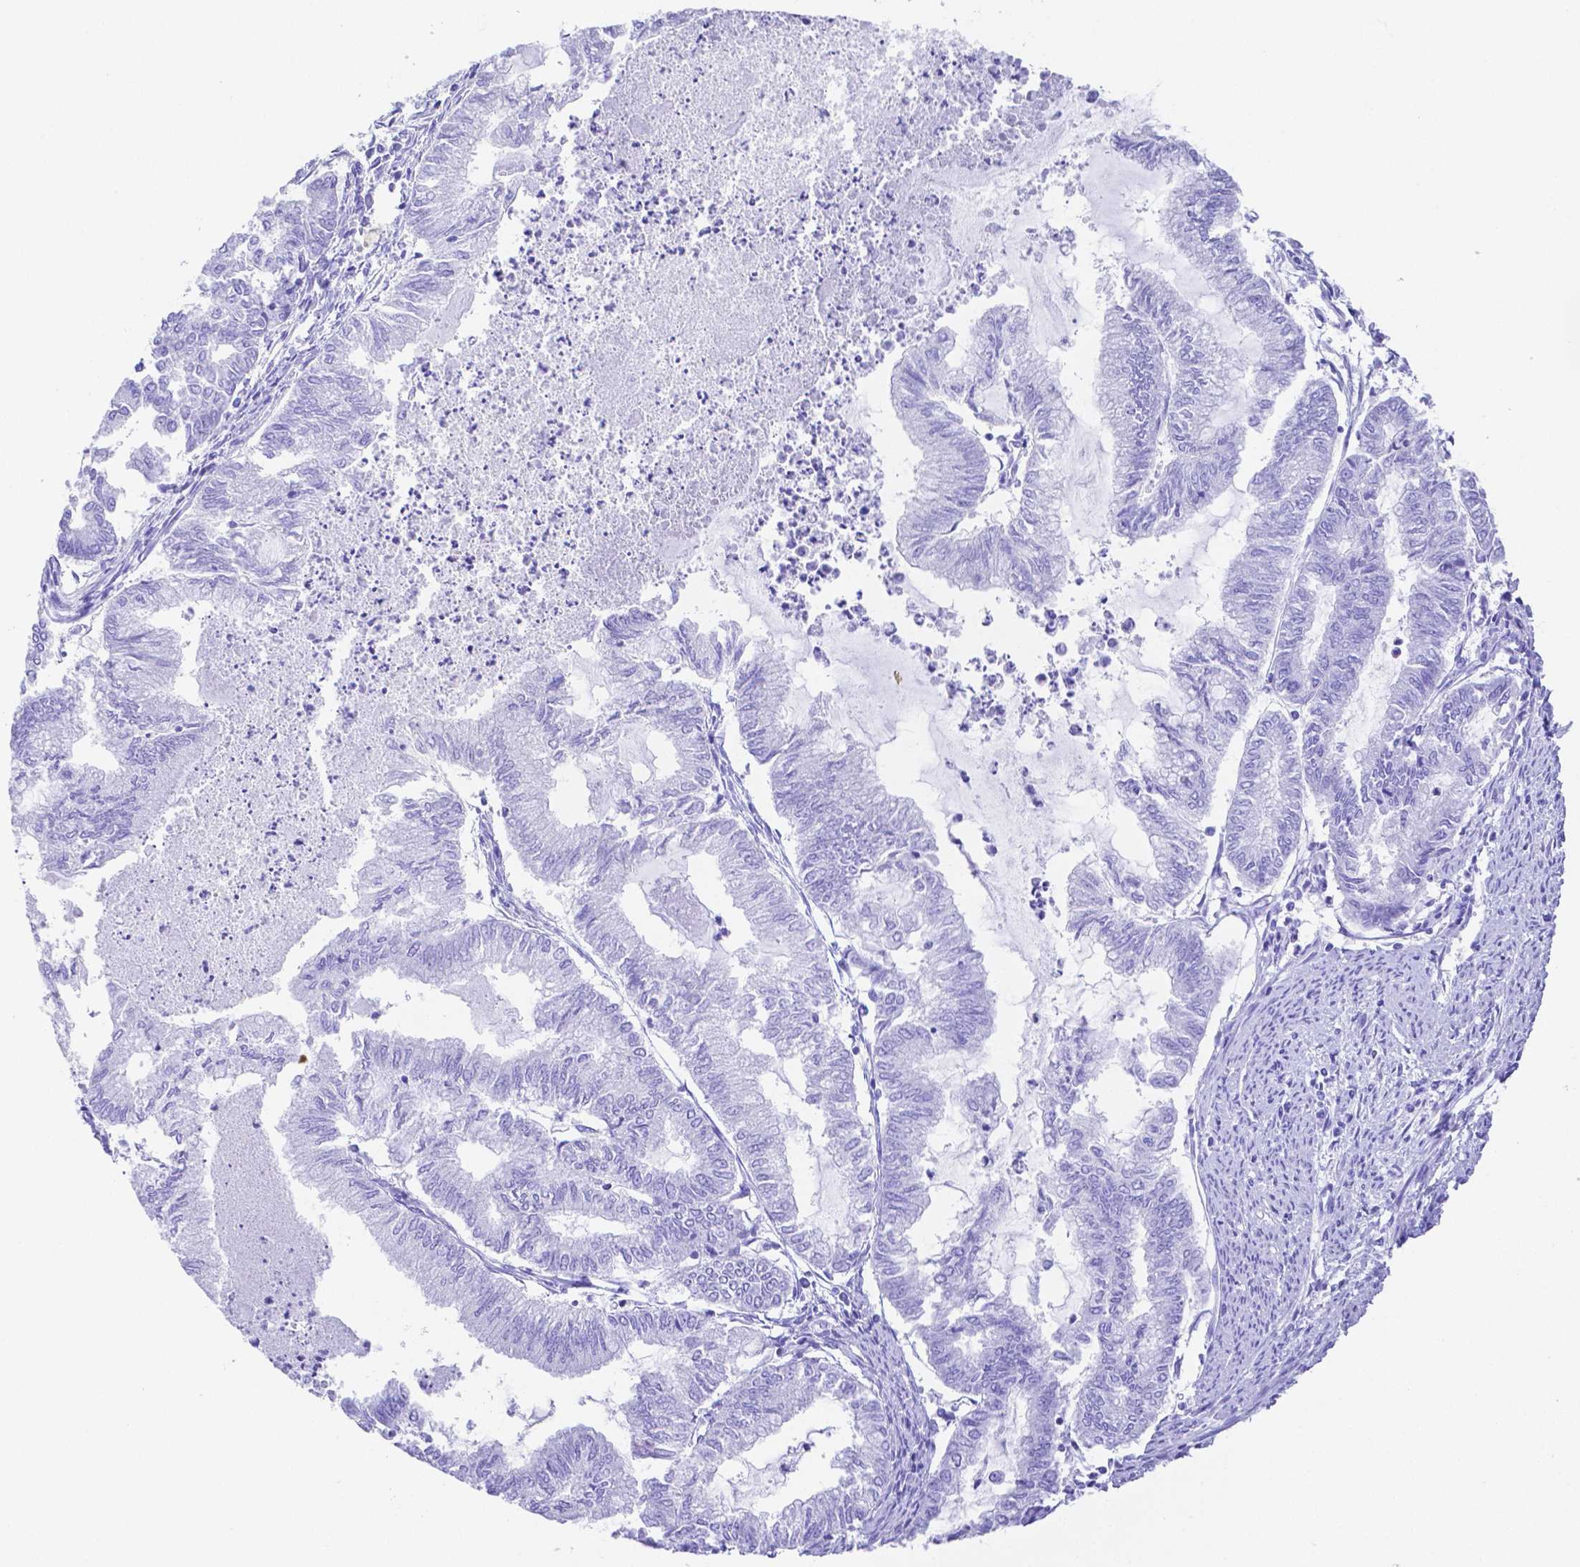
{"staining": {"intensity": "negative", "quantity": "none", "location": "none"}, "tissue": "endometrial cancer", "cell_type": "Tumor cells", "image_type": "cancer", "snomed": [{"axis": "morphology", "description": "Adenocarcinoma, NOS"}, {"axis": "topography", "description": "Endometrium"}], "caption": "DAB (3,3'-diaminobenzidine) immunohistochemical staining of endometrial cancer demonstrates no significant positivity in tumor cells.", "gene": "SMR3A", "patient": {"sex": "female", "age": 79}}